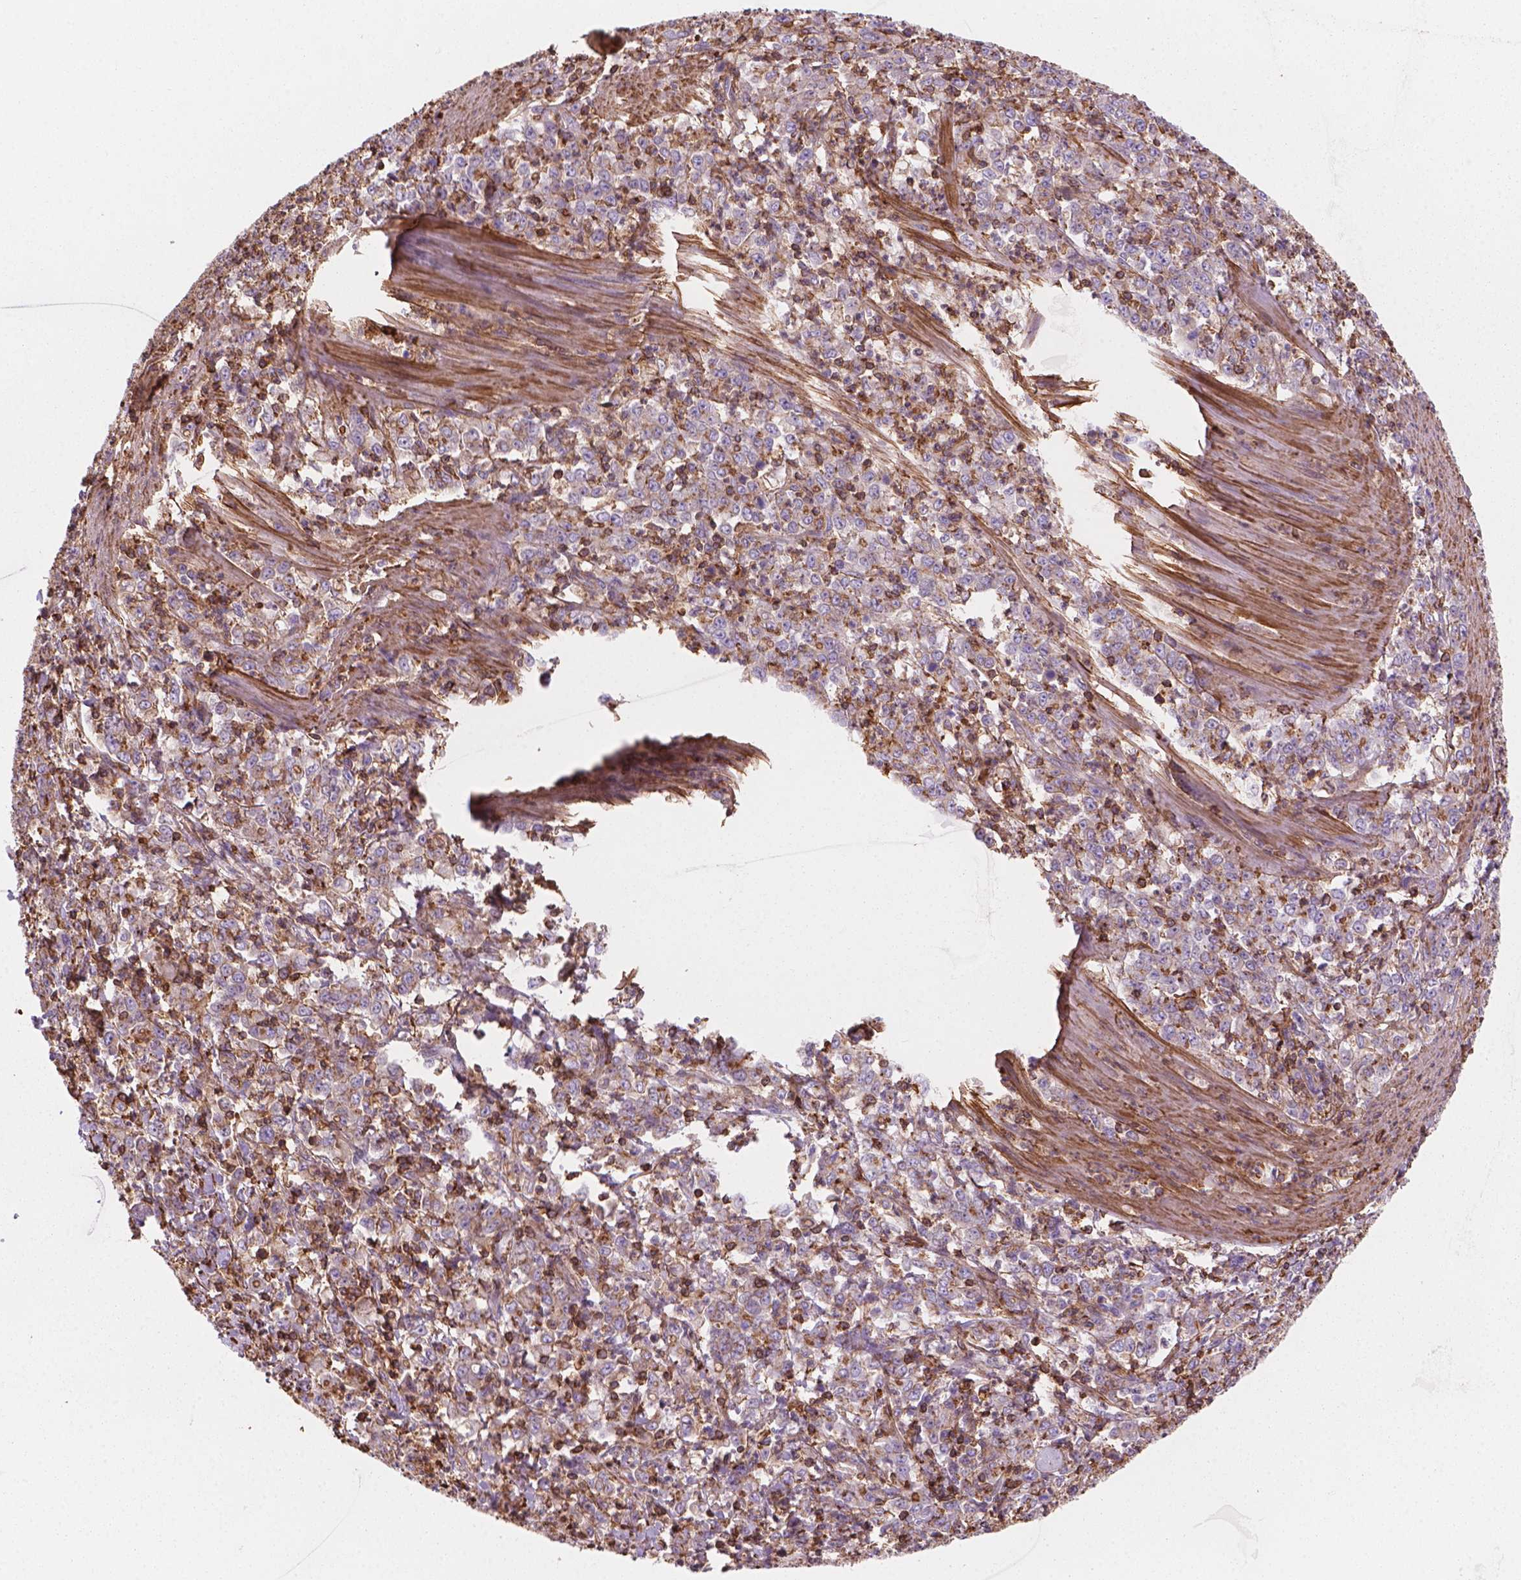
{"staining": {"intensity": "moderate", "quantity": "<25%", "location": "cytoplasmic/membranous"}, "tissue": "stomach cancer", "cell_type": "Tumor cells", "image_type": "cancer", "snomed": [{"axis": "morphology", "description": "Adenocarcinoma, NOS"}, {"axis": "topography", "description": "Stomach, lower"}], "caption": "An IHC histopathology image of neoplastic tissue is shown. Protein staining in brown labels moderate cytoplasmic/membranous positivity in stomach cancer (adenocarcinoma) within tumor cells.", "gene": "PATJ", "patient": {"sex": "female", "age": 71}}